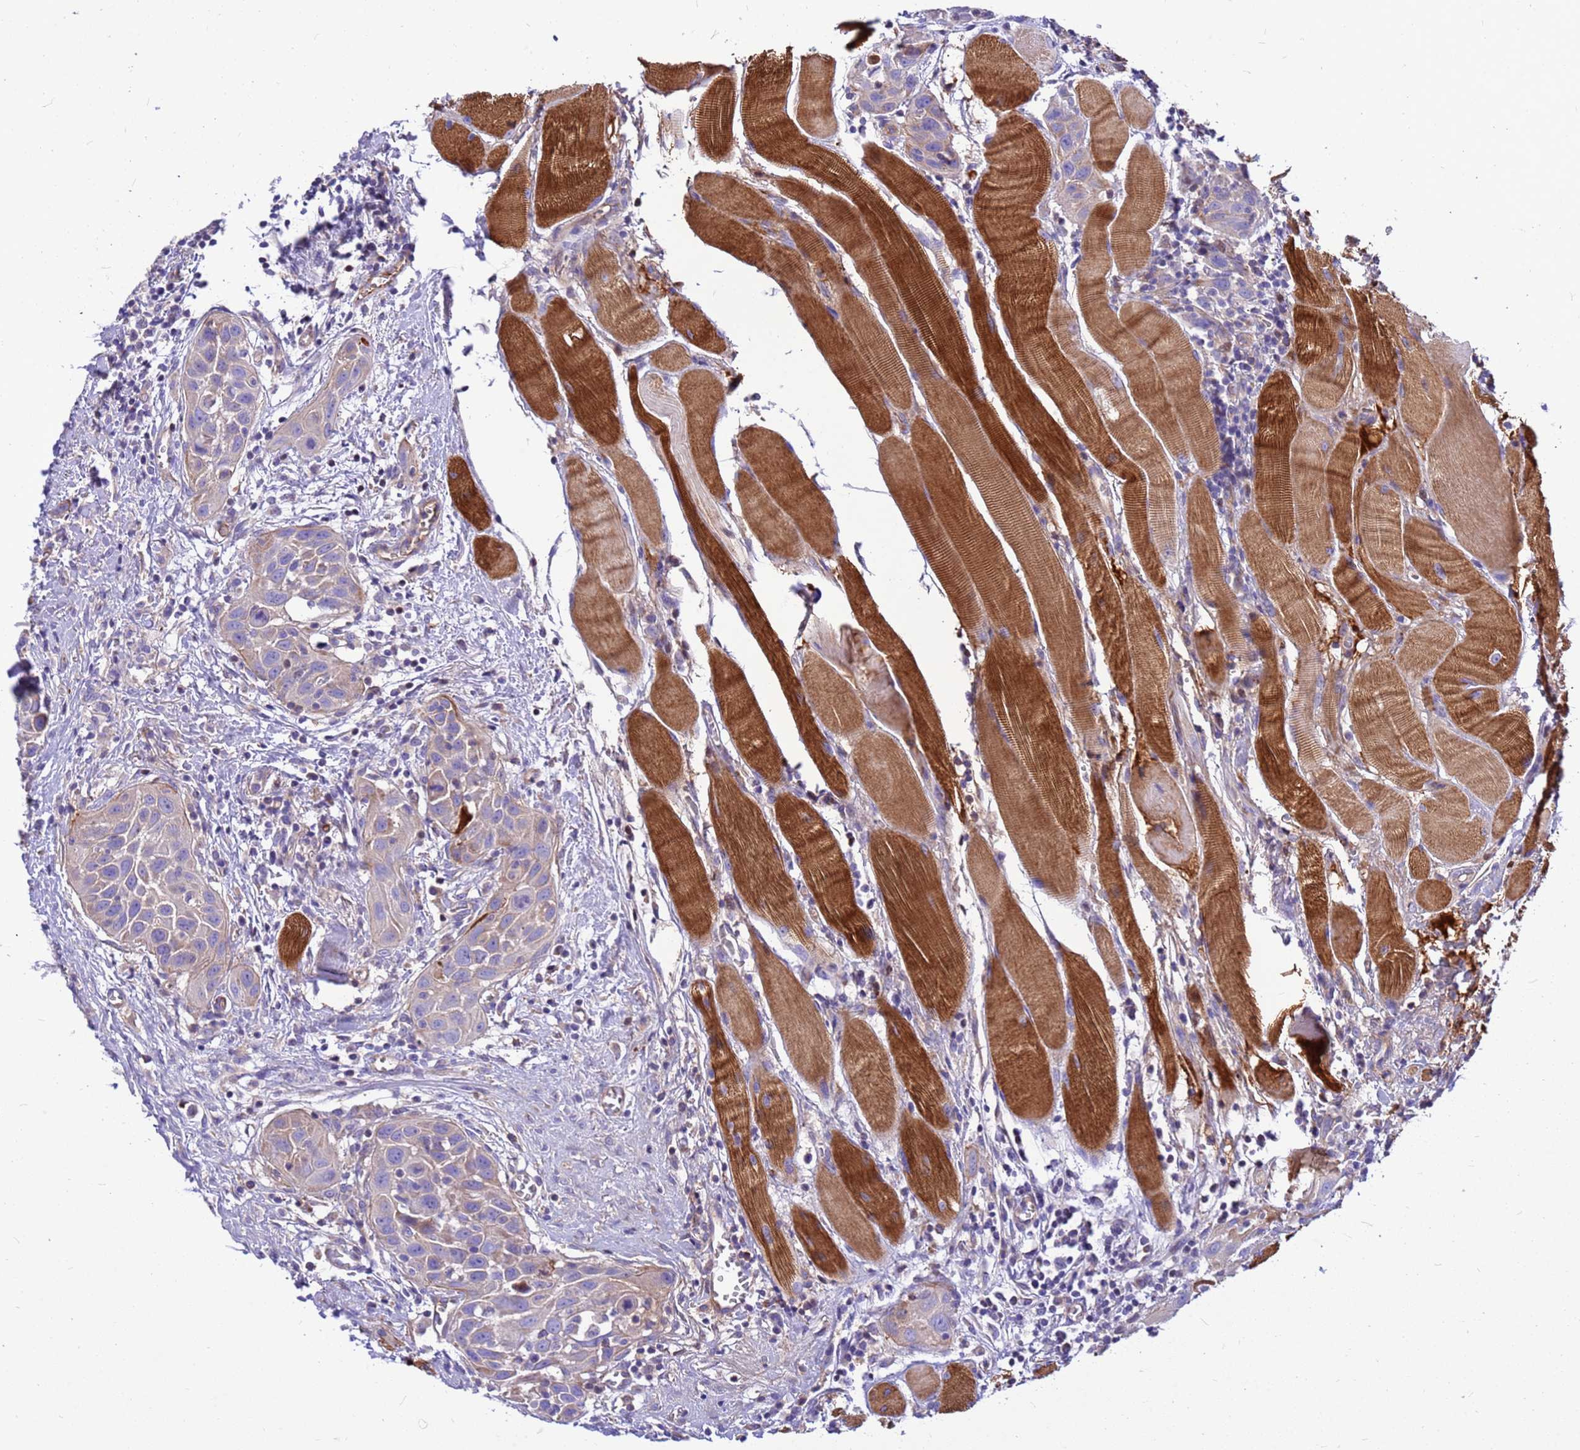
{"staining": {"intensity": "weak", "quantity": "25%-75%", "location": "cytoplasmic/membranous"}, "tissue": "head and neck cancer", "cell_type": "Tumor cells", "image_type": "cancer", "snomed": [{"axis": "morphology", "description": "Squamous cell carcinoma, NOS"}, {"axis": "topography", "description": "Oral tissue"}, {"axis": "topography", "description": "Head-Neck"}], "caption": "Protein expression analysis of head and neck squamous cell carcinoma reveals weak cytoplasmic/membranous expression in about 25%-75% of tumor cells.", "gene": "CRHBP", "patient": {"sex": "female", "age": 50}}